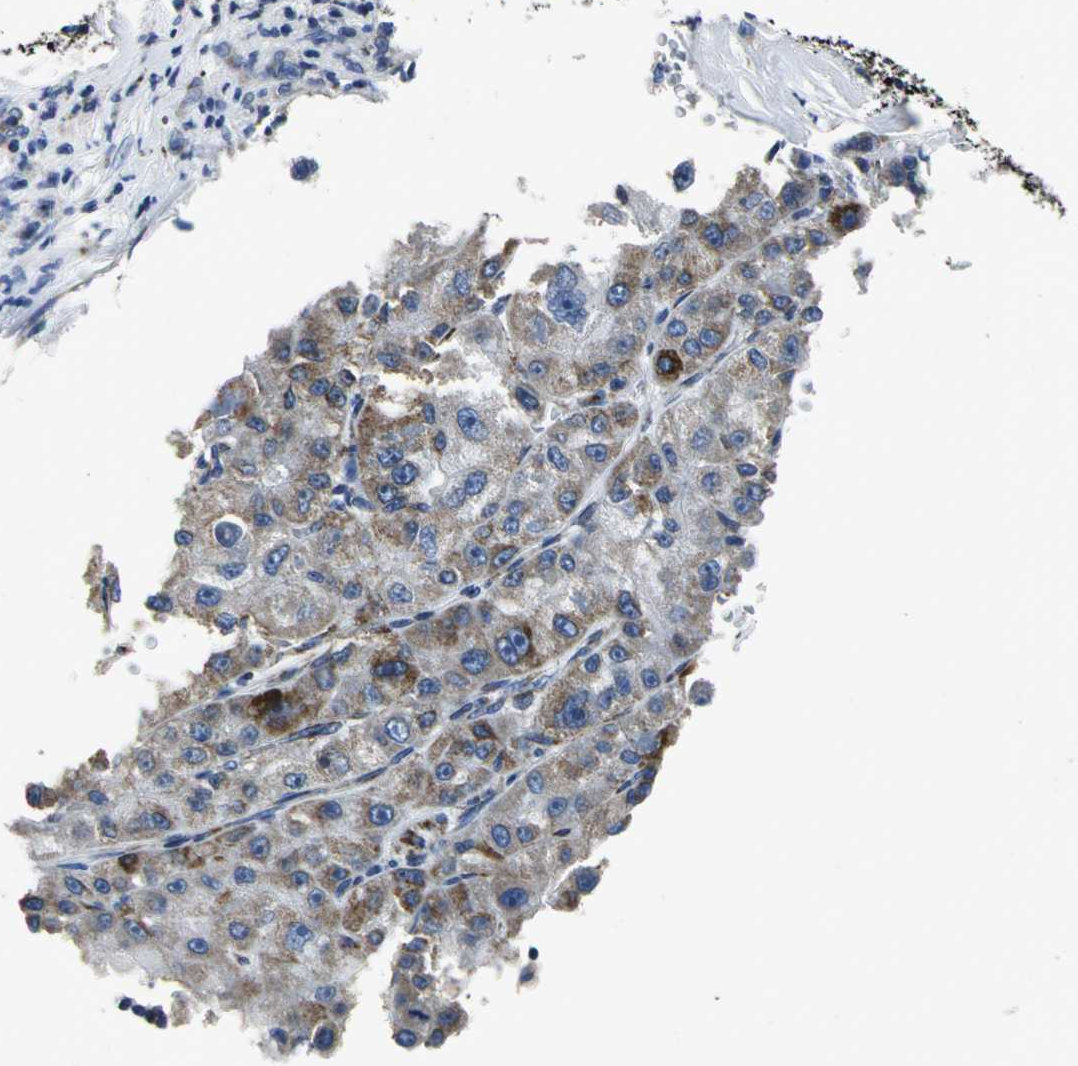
{"staining": {"intensity": "weak", "quantity": ">75%", "location": "cytoplasmic/membranous"}, "tissue": "liver cancer", "cell_type": "Tumor cells", "image_type": "cancer", "snomed": [{"axis": "morphology", "description": "Carcinoma, Hepatocellular, NOS"}, {"axis": "topography", "description": "Liver"}], "caption": "Human liver cancer (hepatocellular carcinoma) stained for a protein (brown) demonstrates weak cytoplasmic/membranous positive staining in about >75% of tumor cells.", "gene": "IFI6", "patient": {"sex": "male", "age": 80}}